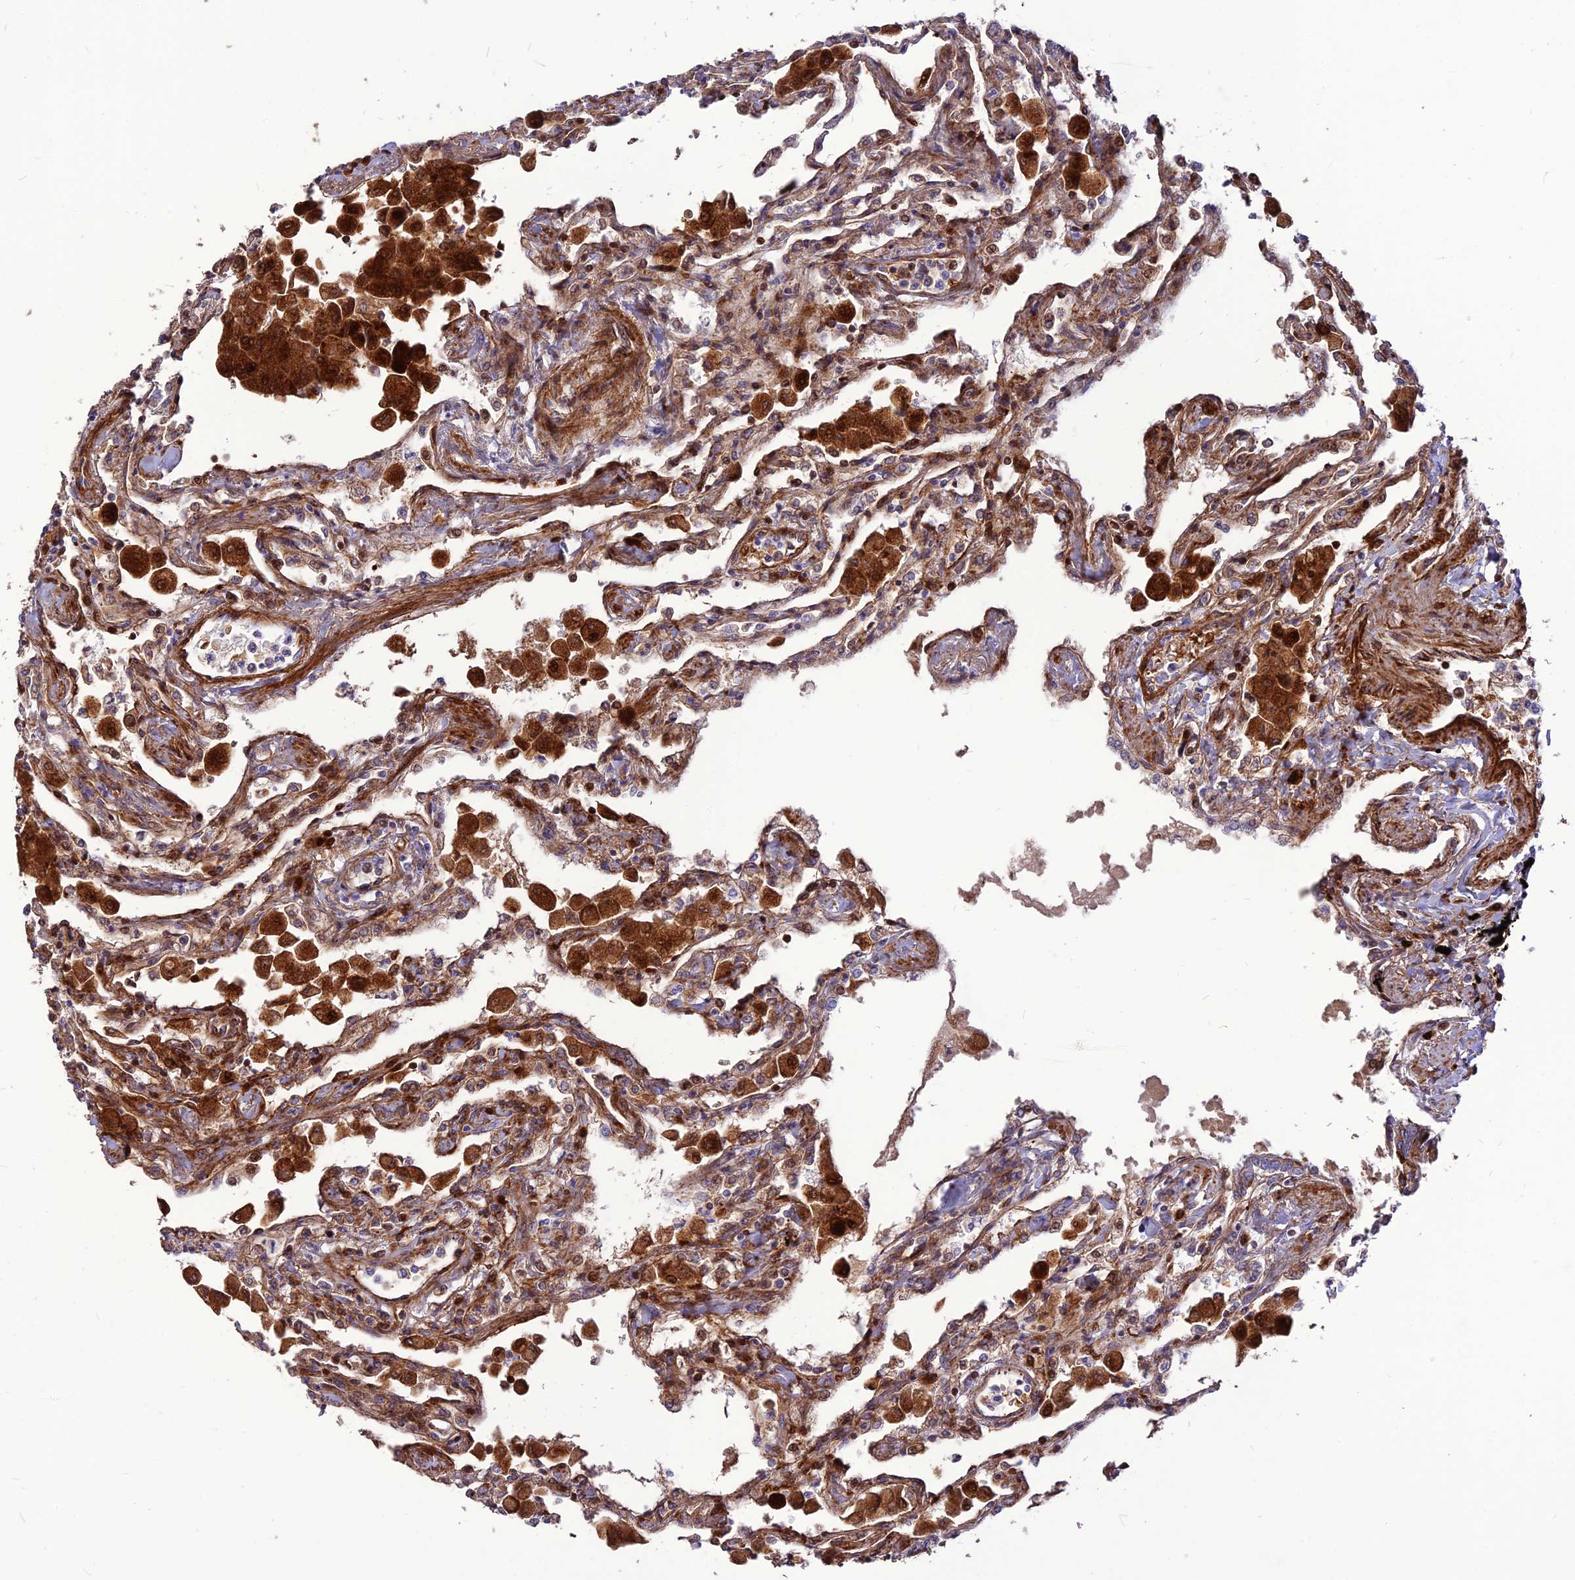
{"staining": {"intensity": "strong", "quantity": "25%-75%", "location": "cytoplasmic/membranous"}, "tissue": "lung", "cell_type": "Alveolar cells", "image_type": "normal", "snomed": [{"axis": "morphology", "description": "Normal tissue, NOS"}, {"axis": "topography", "description": "Bronchus"}, {"axis": "topography", "description": "Lung"}], "caption": "Immunohistochemistry of unremarkable human lung exhibits high levels of strong cytoplasmic/membranous positivity in approximately 25%-75% of alveolar cells.", "gene": "RIMOC1", "patient": {"sex": "female", "age": 49}}